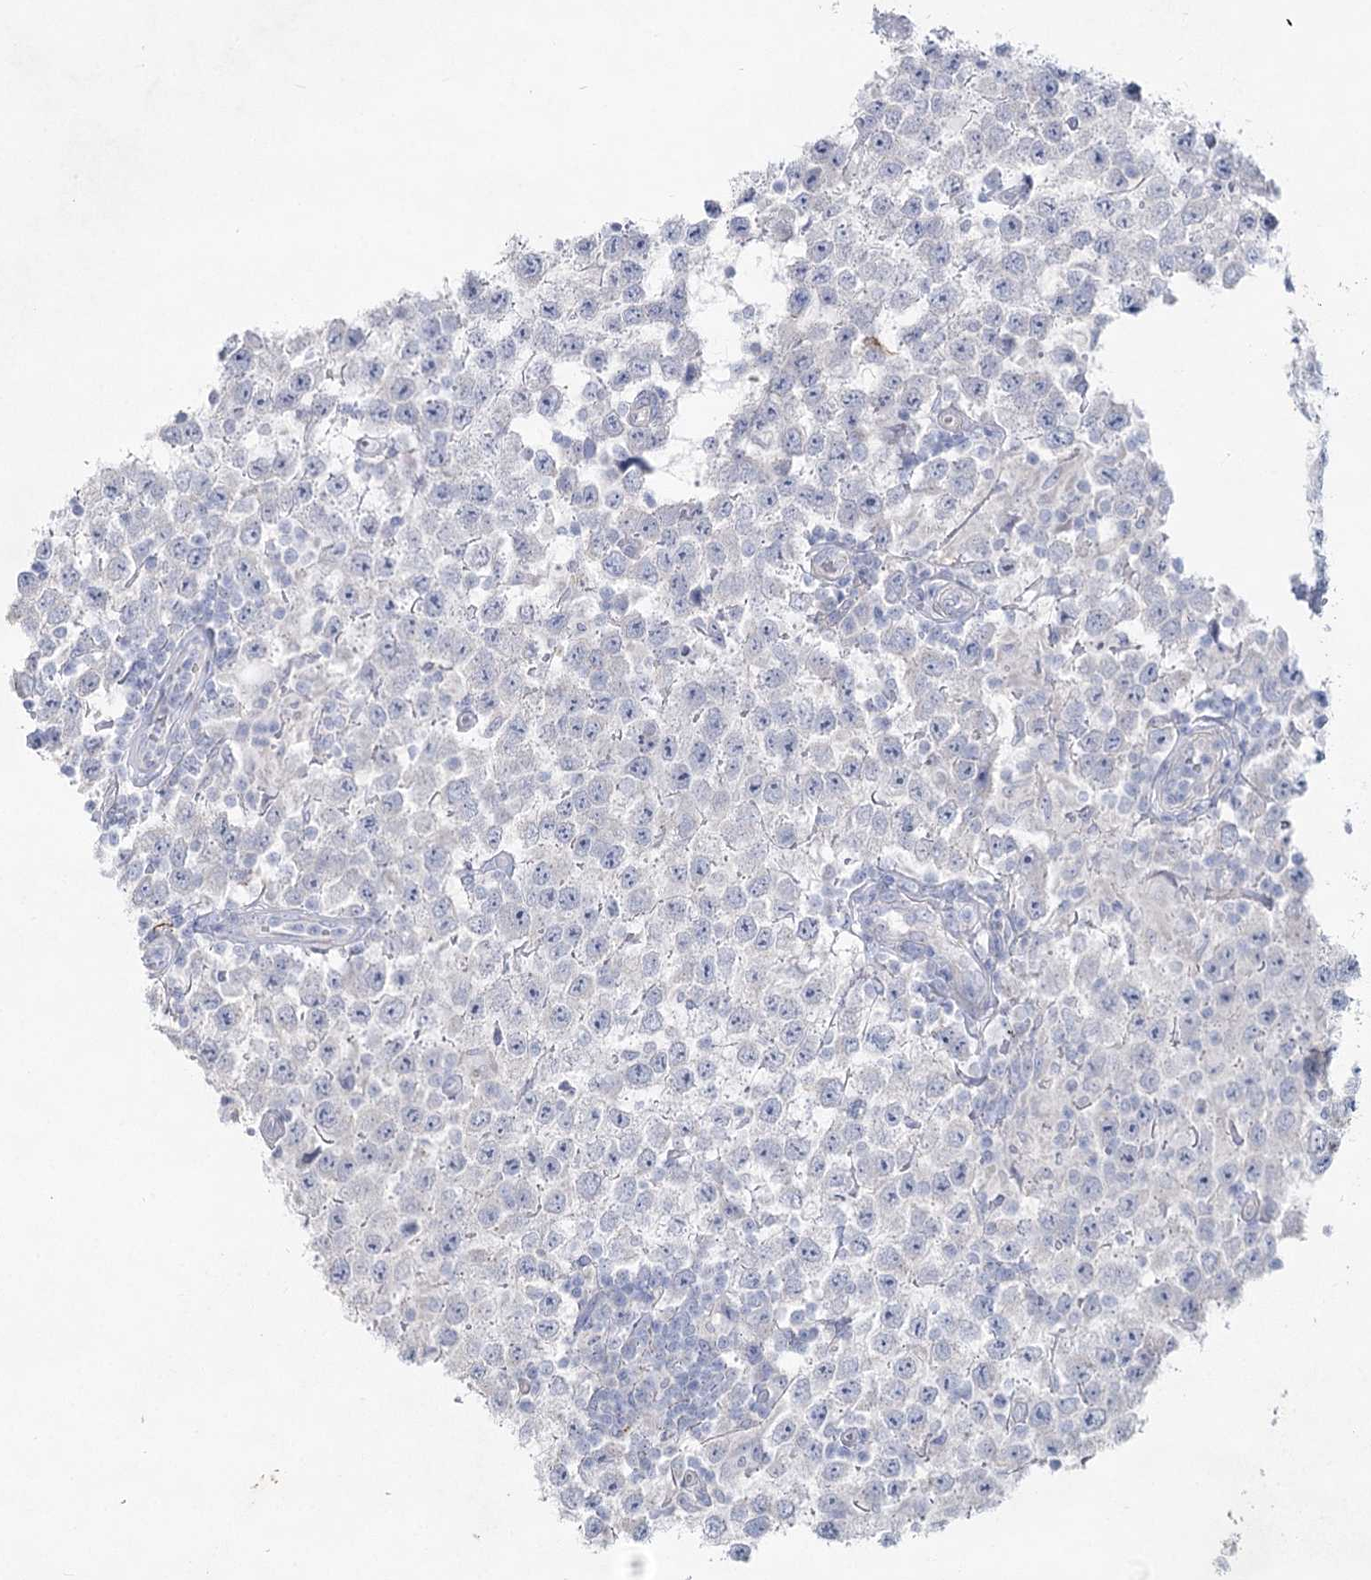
{"staining": {"intensity": "negative", "quantity": "none", "location": "none"}, "tissue": "testis cancer", "cell_type": "Tumor cells", "image_type": "cancer", "snomed": [{"axis": "morphology", "description": "Normal tissue, NOS"}, {"axis": "morphology", "description": "Urothelial carcinoma, High grade"}, {"axis": "morphology", "description": "Seminoma, NOS"}, {"axis": "morphology", "description": "Carcinoma, Embryonal, NOS"}, {"axis": "topography", "description": "Urinary bladder"}, {"axis": "topography", "description": "Testis"}], "caption": "DAB (3,3'-diaminobenzidine) immunohistochemical staining of testis cancer demonstrates no significant positivity in tumor cells.", "gene": "CCDC88A", "patient": {"sex": "male", "age": 41}}